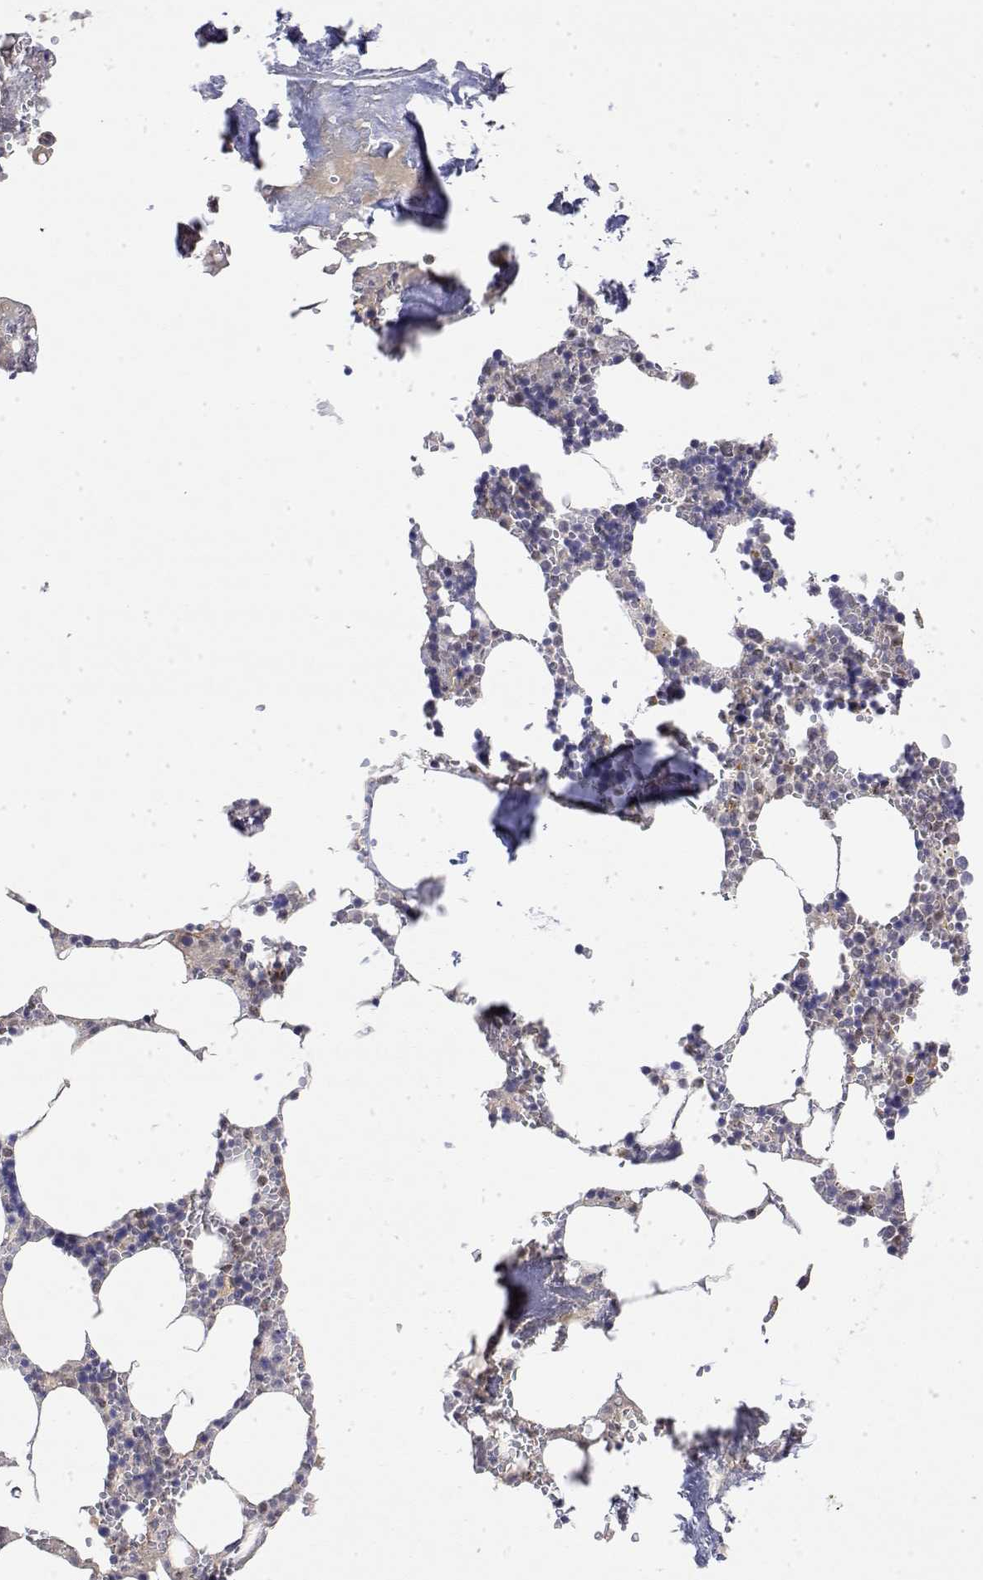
{"staining": {"intensity": "negative", "quantity": "none", "location": "none"}, "tissue": "bone marrow", "cell_type": "Hematopoietic cells", "image_type": "normal", "snomed": [{"axis": "morphology", "description": "Normal tissue, NOS"}, {"axis": "topography", "description": "Bone marrow"}], "caption": "Immunohistochemistry (IHC) of benign human bone marrow reveals no staining in hematopoietic cells. (DAB immunohistochemistry, high magnification).", "gene": "IGFBP4", "patient": {"sex": "male", "age": 54}}